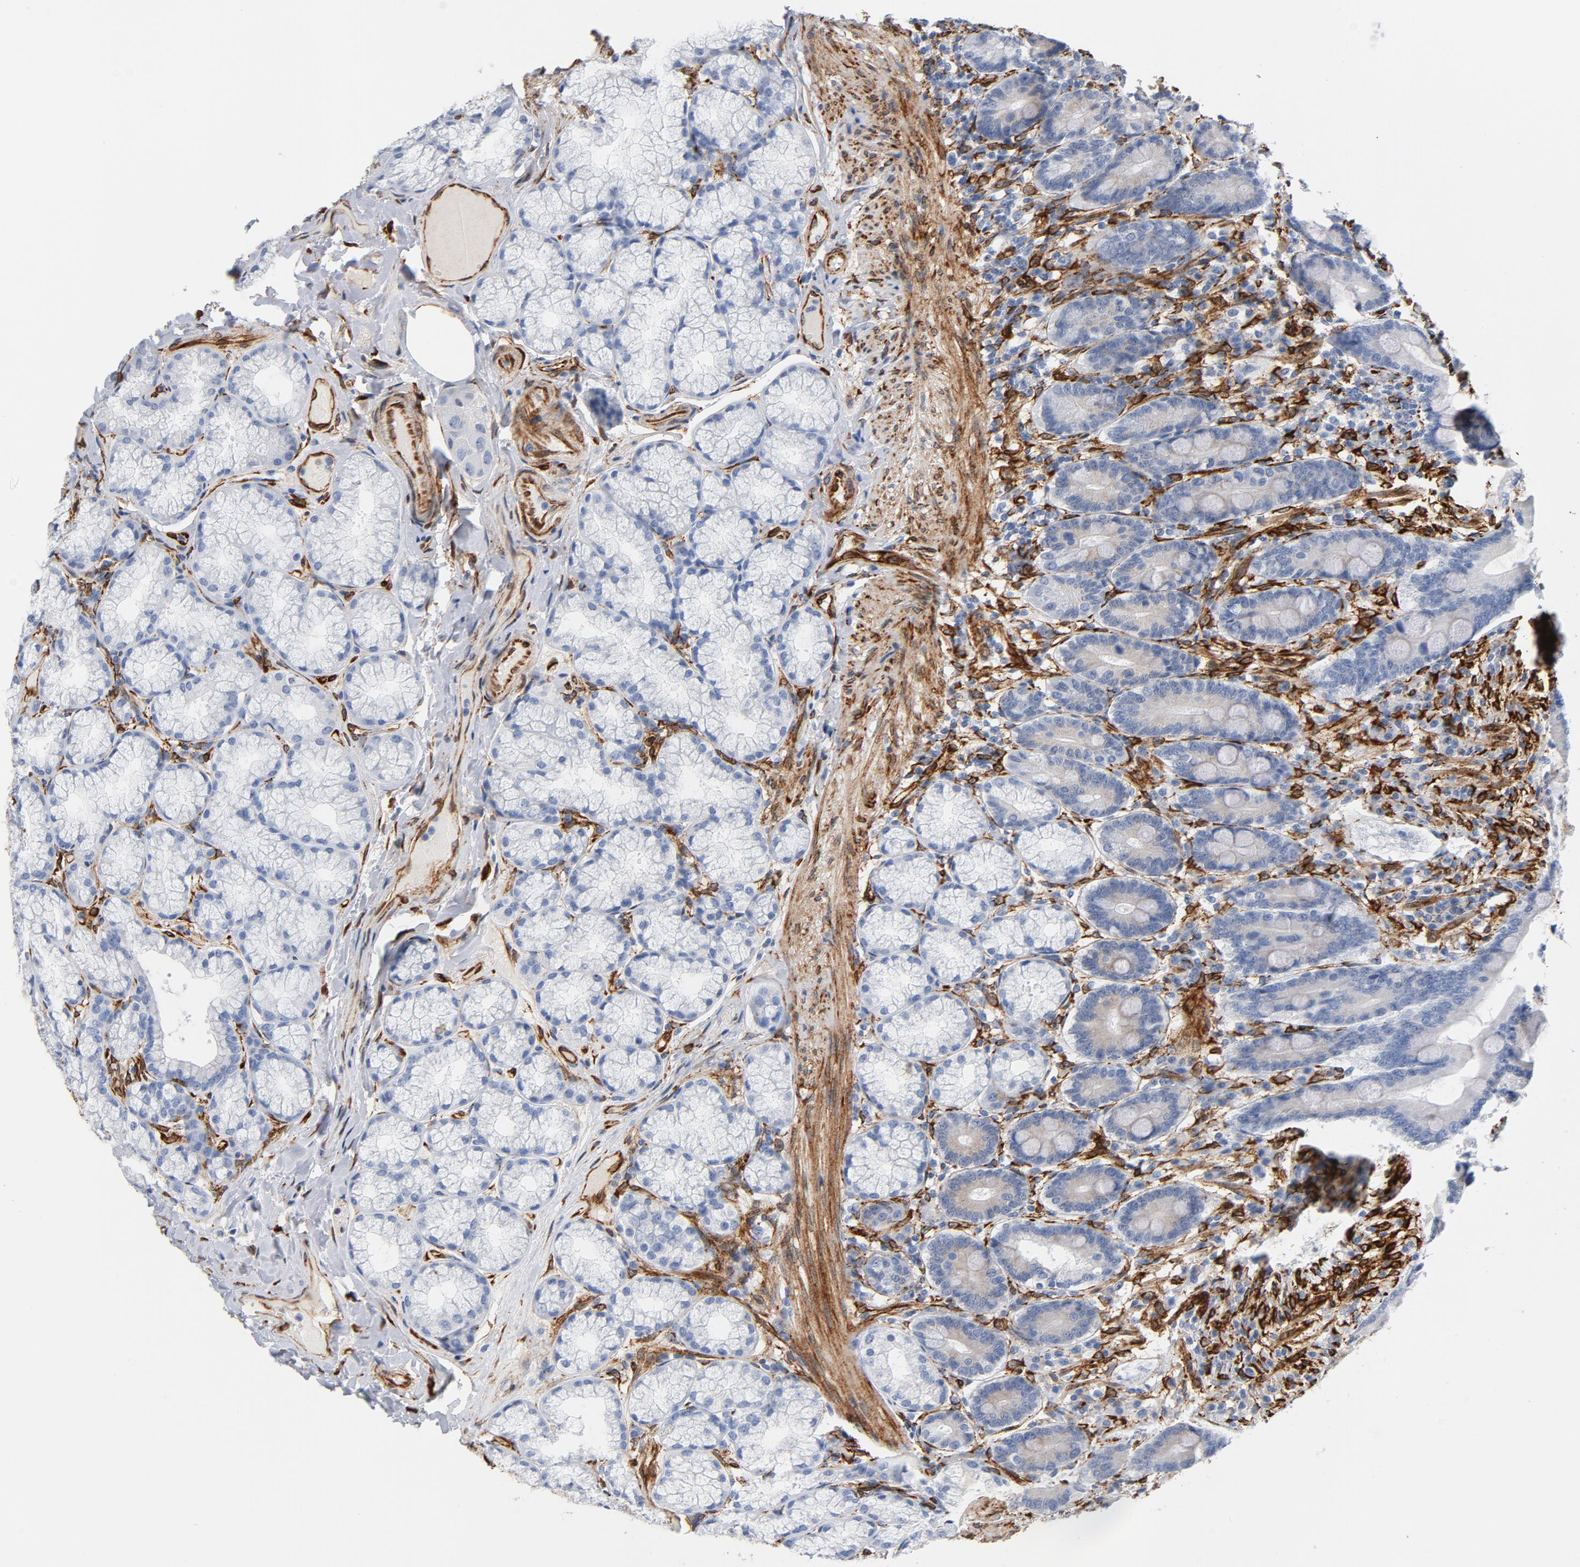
{"staining": {"intensity": "negative", "quantity": "none", "location": "none"}, "tissue": "duodenum", "cell_type": "Glandular cells", "image_type": "normal", "snomed": [{"axis": "morphology", "description": "Normal tissue, NOS"}, {"axis": "topography", "description": "Duodenum"}], "caption": "High power microscopy image of an immunohistochemistry (IHC) histopathology image of unremarkable duodenum, revealing no significant expression in glandular cells. (Brightfield microscopy of DAB immunohistochemistry (IHC) at high magnification).", "gene": "SERPINH1", "patient": {"sex": "female", "age": 64}}